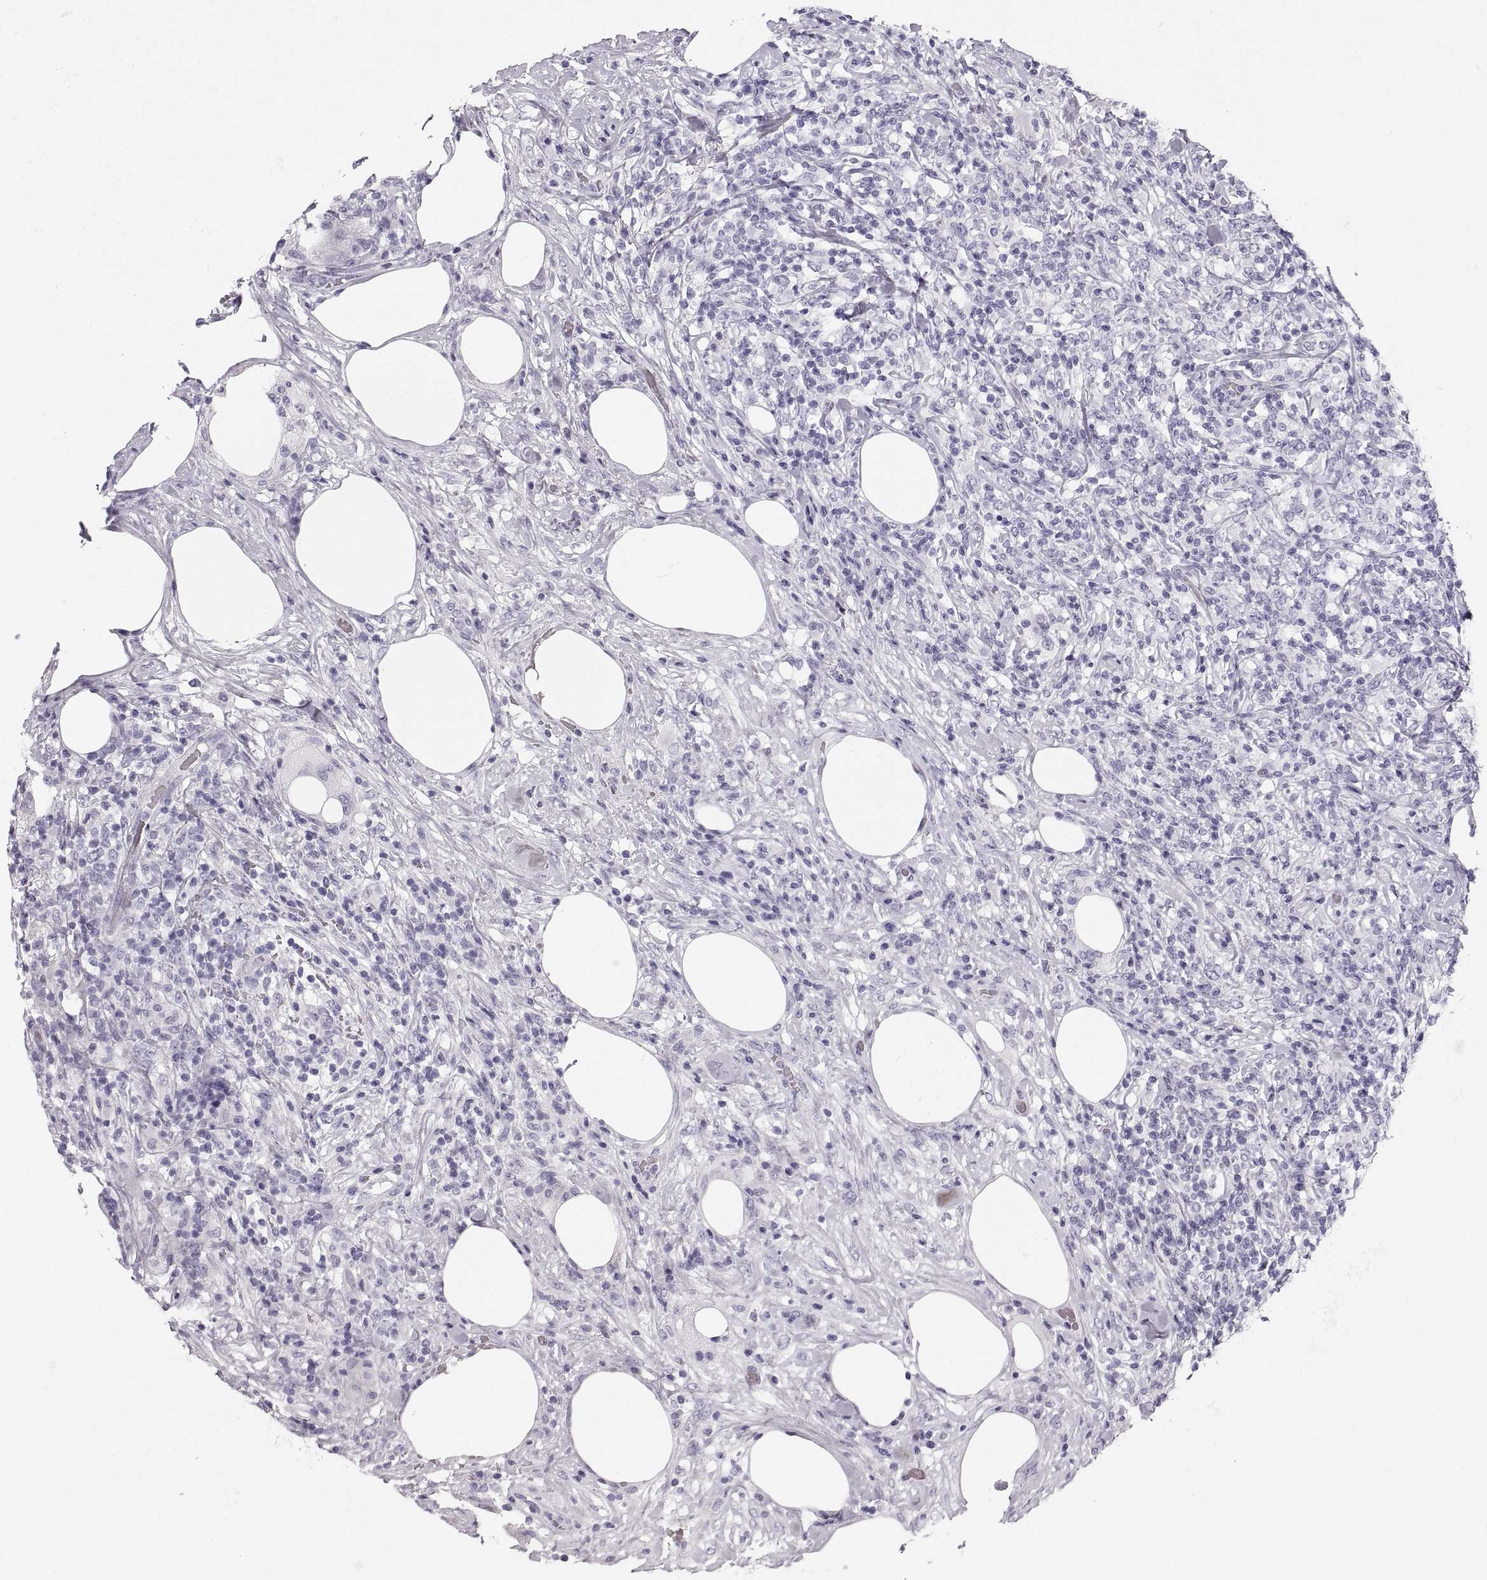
{"staining": {"intensity": "negative", "quantity": "none", "location": "none"}, "tissue": "lymphoma", "cell_type": "Tumor cells", "image_type": "cancer", "snomed": [{"axis": "morphology", "description": "Malignant lymphoma, non-Hodgkin's type, High grade"}, {"axis": "topography", "description": "Lymph node"}], "caption": "Lymphoma was stained to show a protein in brown. There is no significant expression in tumor cells.", "gene": "CRYAA", "patient": {"sex": "female", "age": 84}}